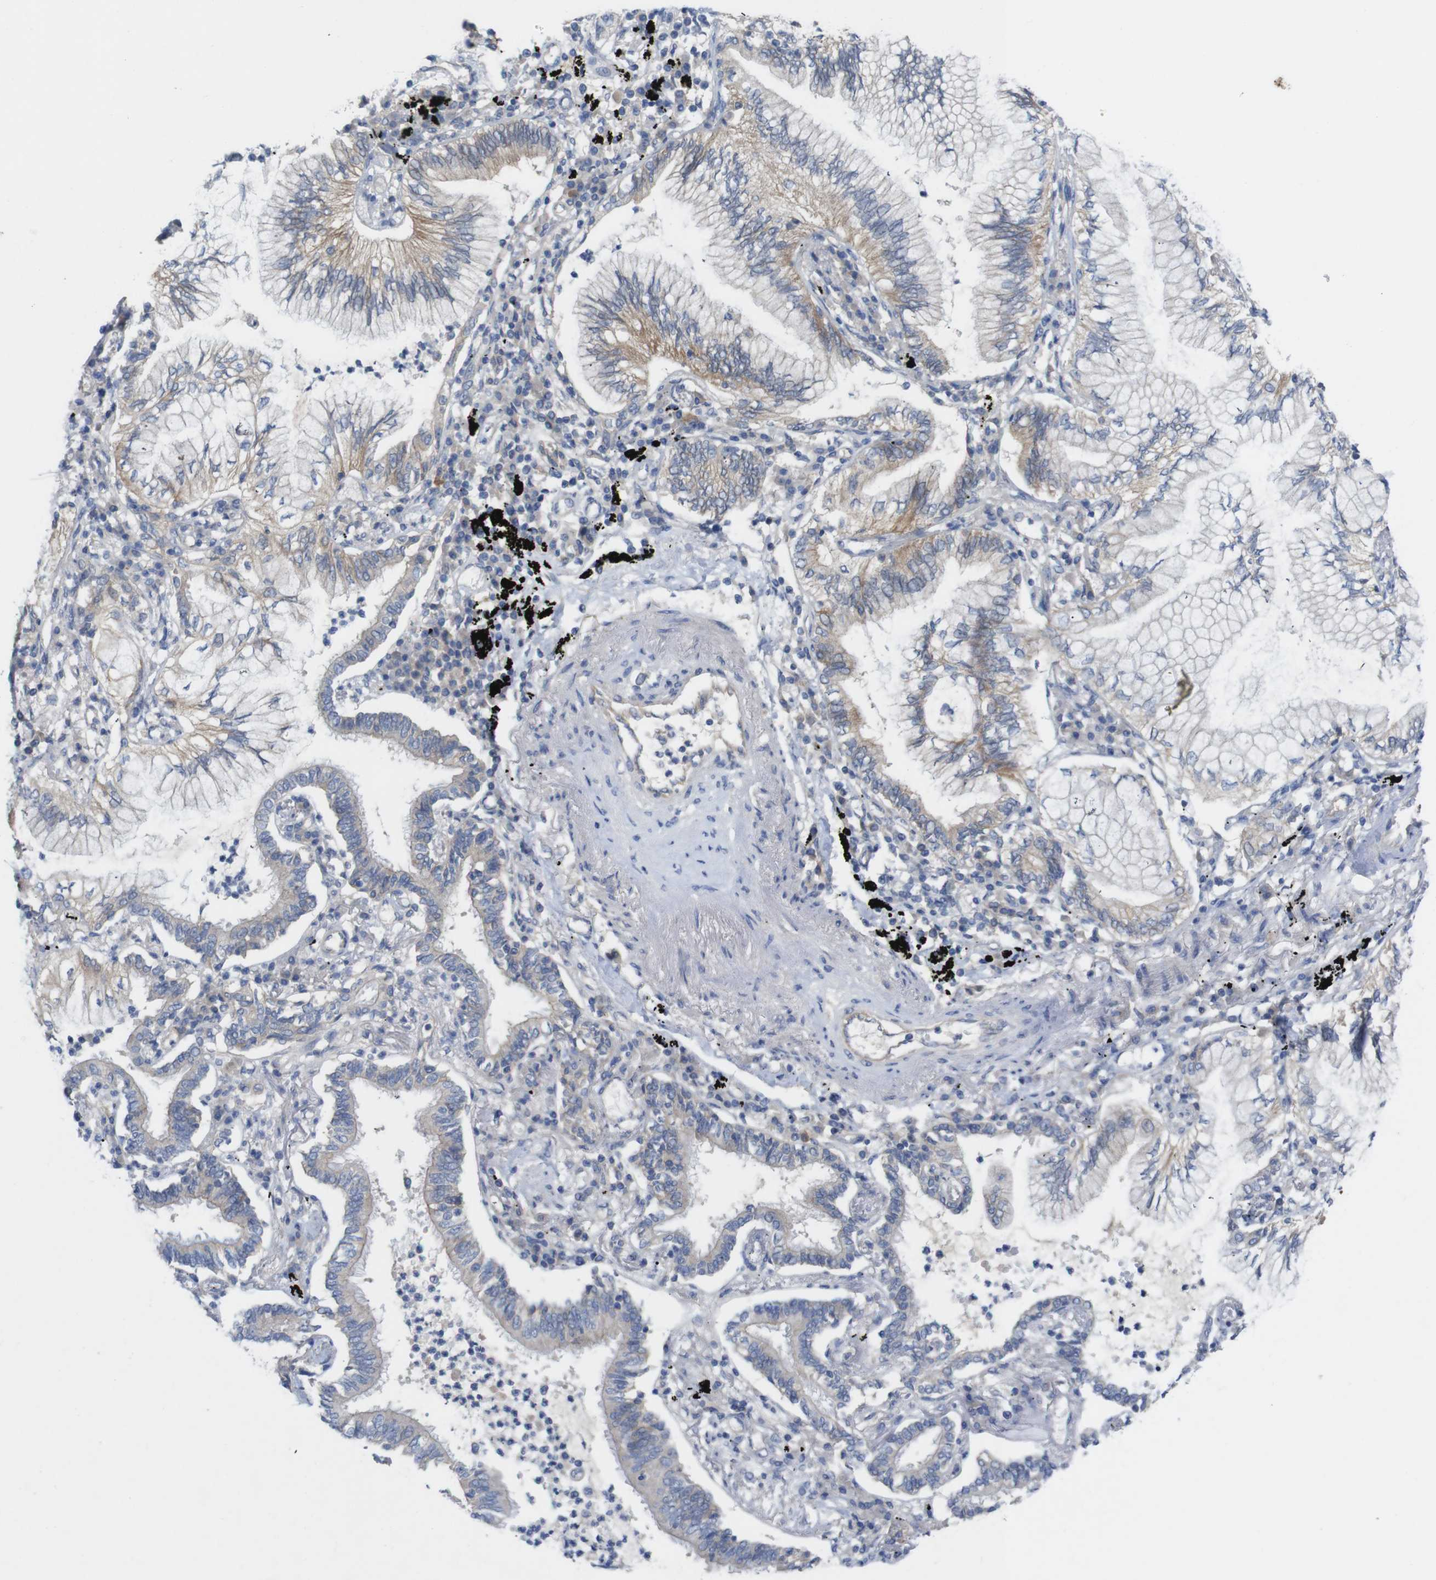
{"staining": {"intensity": "moderate", "quantity": "<25%", "location": "cytoplasmic/membranous"}, "tissue": "lung cancer", "cell_type": "Tumor cells", "image_type": "cancer", "snomed": [{"axis": "morphology", "description": "Normal tissue, NOS"}, {"axis": "morphology", "description": "Adenocarcinoma, NOS"}, {"axis": "topography", "description": "Bronchus"}, {"axis": "topography", "description": "Lung"}], "caption": "Approximately <25% of tumor cells in lung cancer (adenocarcinoma) show moderate cytoplasmic/membranous protein staining as visualized by brown immunohistochemical staining.", "gene": "KIDINS220", "patient": {"sex": "female", "age": 70}}